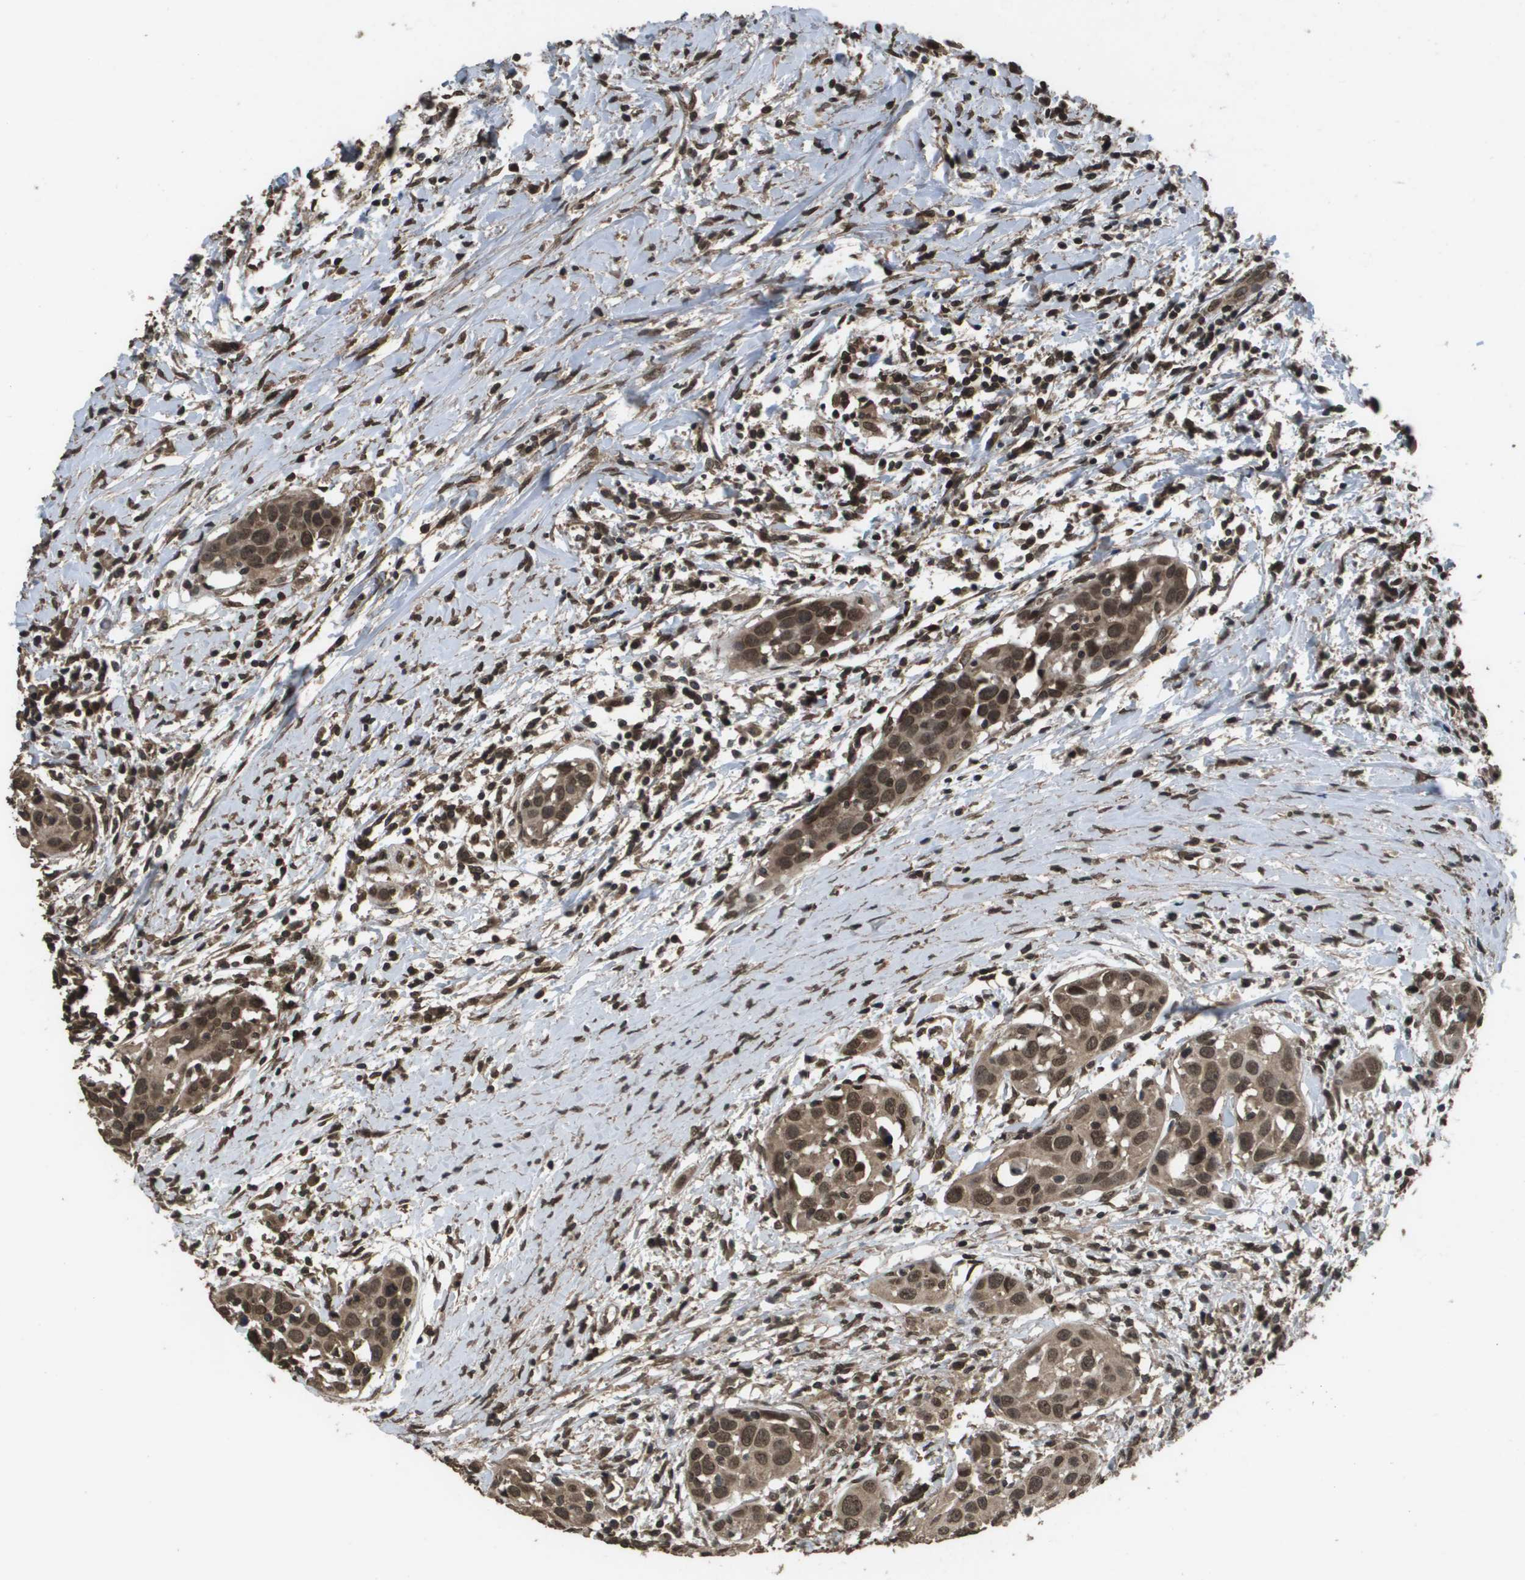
{"staining": {"intensity": "moderate", "quantity": ">75%", "location": "cytoplasmic/membranous,nuclear"}, "tissue": "head and neck cancer", "cell_type": "Tumor cells", "image_type": "cancer", "snomed": [{"axis": "morphology", "description": "Squamous cell carcinoma, NOS"}, {"axis": "topography", "description": "Oral tissue"}, {"axis": "topography", "description": "Head-Neck"}], "caption": "Head and neck squamous cell carcinoma stained with a brown dye shows moderate cytoplasmic/membranous and nuclear positive staining in about >75% of tumor cells.", "gene": "AXIN2", "patient": {"sex": "female", "age": 50}}